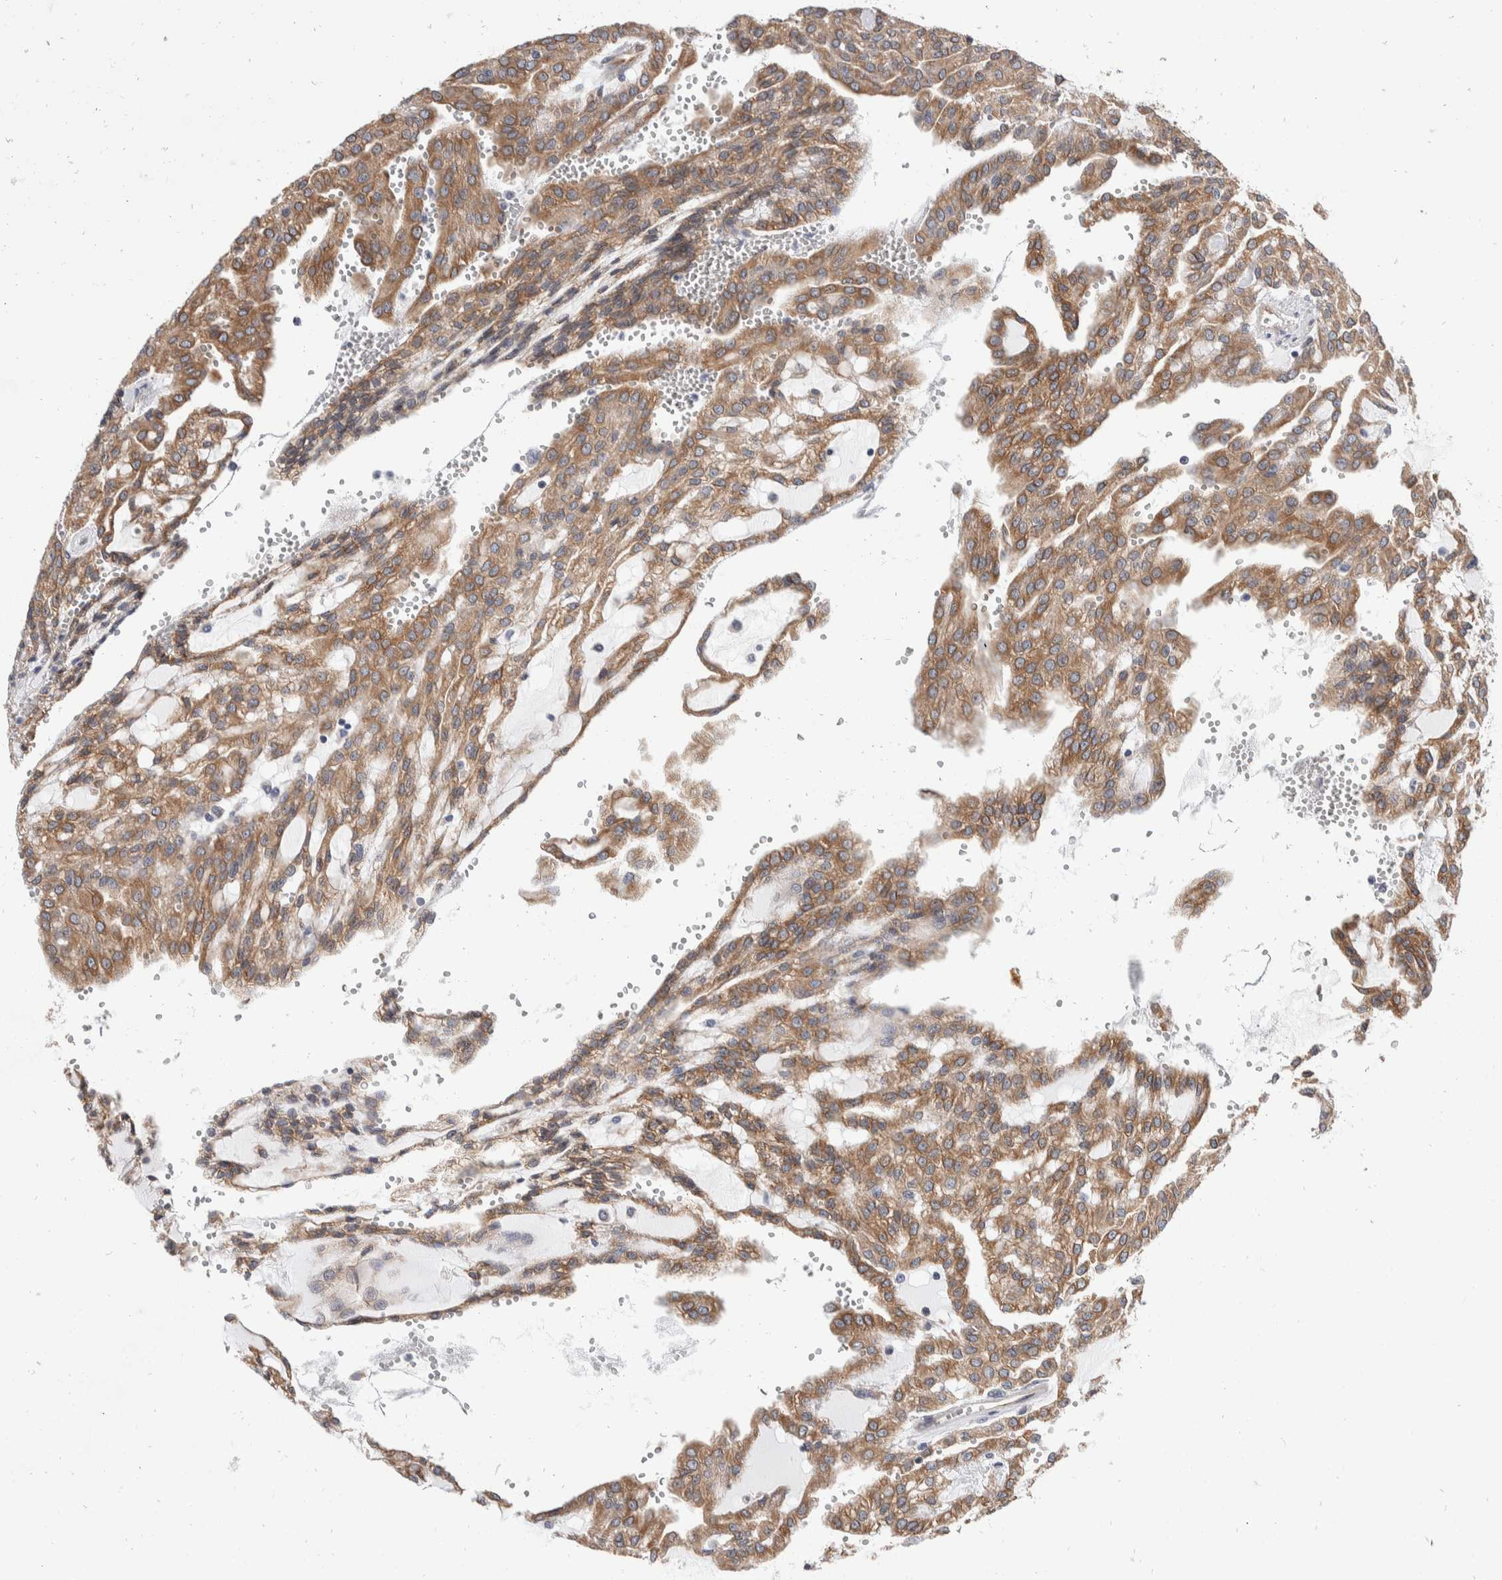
{"staining": {"intensity": "moderate", "quantity": ">75%", "location": "cytoplasmic/membranous"}, "tissue": "renal cancer", "cell_type": "Tumor cells", "image_type": "cancer", "snomed": [{"axis": "morphology", "description": "Adenocarcinoma, NOS"}, {"axis": "topography", "description": "Kidney"}], "caption": "Brown immunohistochemical staining in renal cancer (adenocarcinoma) exhibits moderate cytoplasmic/membranous staining in approximately >75% of tumor cells.", "gene": "TMEM245", "patient": {"sex": "male", "age": 63}}